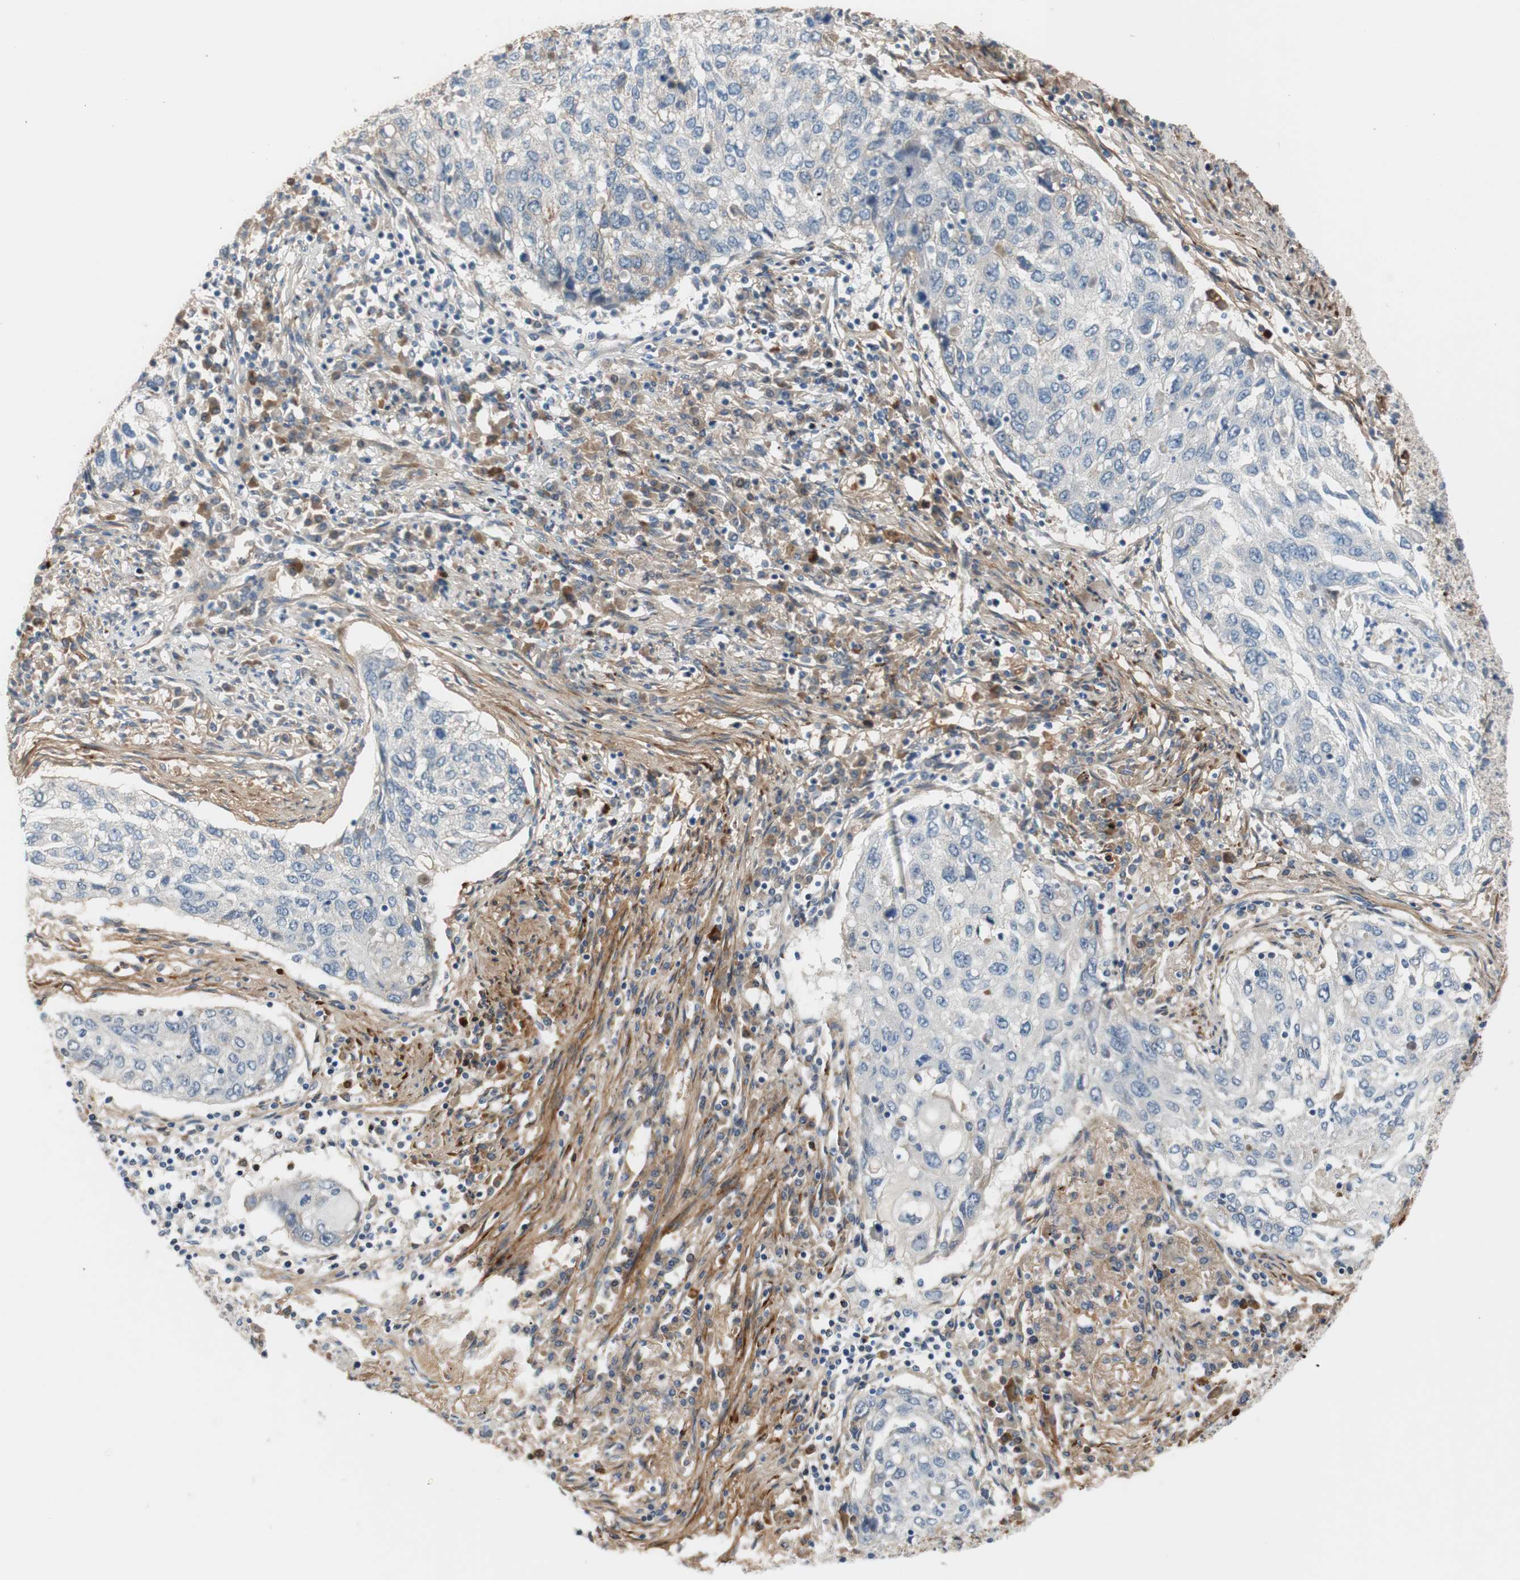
{"staining": {"intensity": "negative", "quantity": "none", "location": "none"}, "tissue": "lung cancer", "cell_type": "Tumor cells", "image_type": "cancer", "snomed": [{"axis": "morphology", "description": "Squamous cell carcinoma, NOS"}, {"axis": "topography", "description": "Lung"}], "caption": "Tumor cells are negative for protein expression in human lung cancer (squamous cell carcinoma). The staining was performed using DAB to visualize the protein expression in brown, while the nuclei were stained in blue with hematoxylin (Magnification: 20x).", "gene": "COL12A1", "patient": {"sex": "female", "age": 63}}